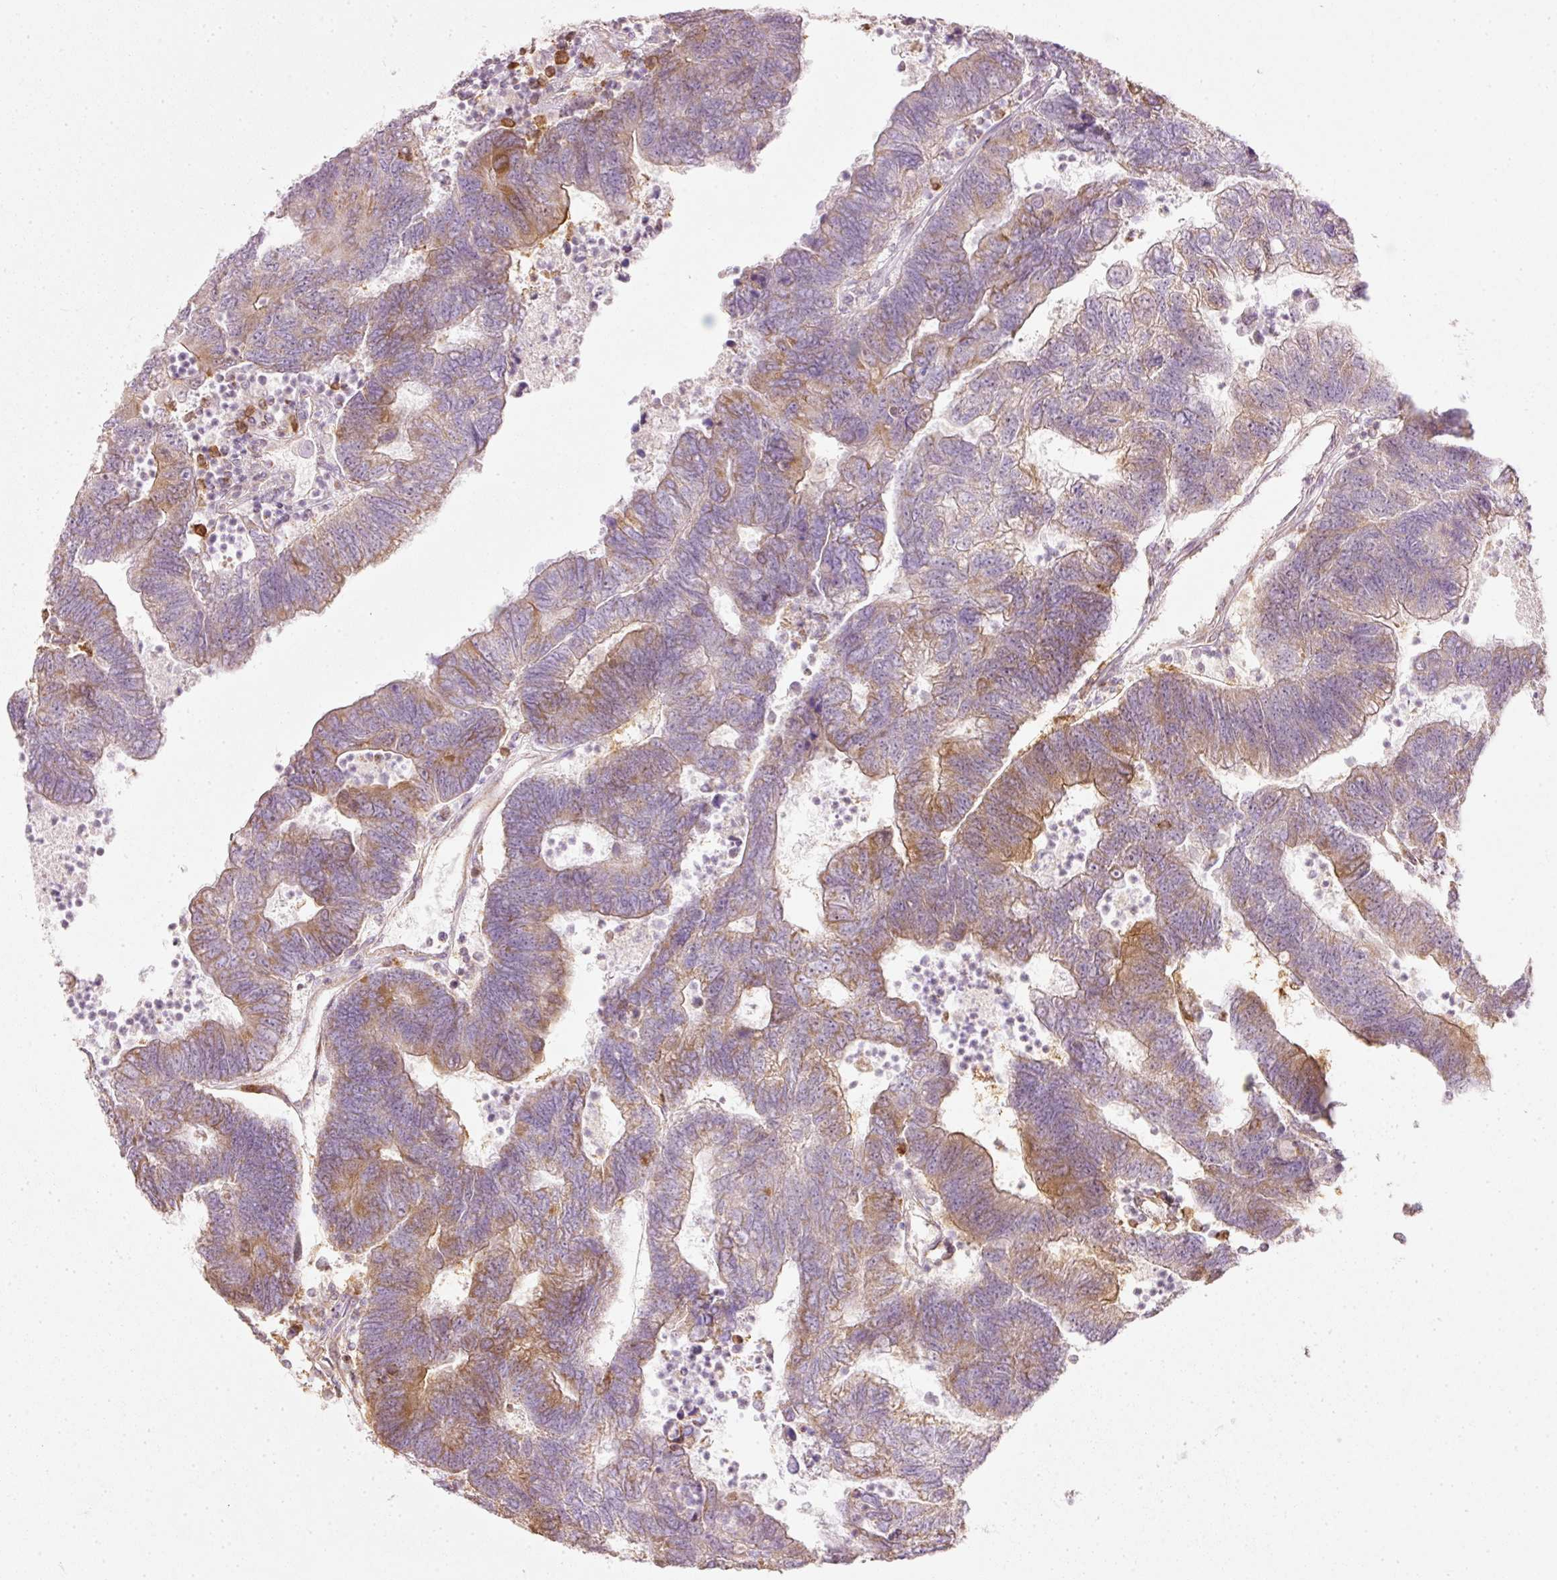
{"staining": {"intensity": "moderate", "quantity": "25%-75%", "location": "cytoplasmic/membranous,nuclear"}, "tissue": "colorectal cancer", "cell_type": "Tumor cells", "image_type": "cancer", "snomed": [{"axis": "morphology", "description": "Adenocarcinoma, NOS"}, {"axis": "topography", "description": "Colon"}], "caption": "The micrograph shows staining of adenocarcinoma (colorectal), revealing moderate cytoplasmic/membranous and nuclear protein staining (brown color) within tumor cells.", "gene": "DUT", "patient": {"sex": "female", "age": 48}}